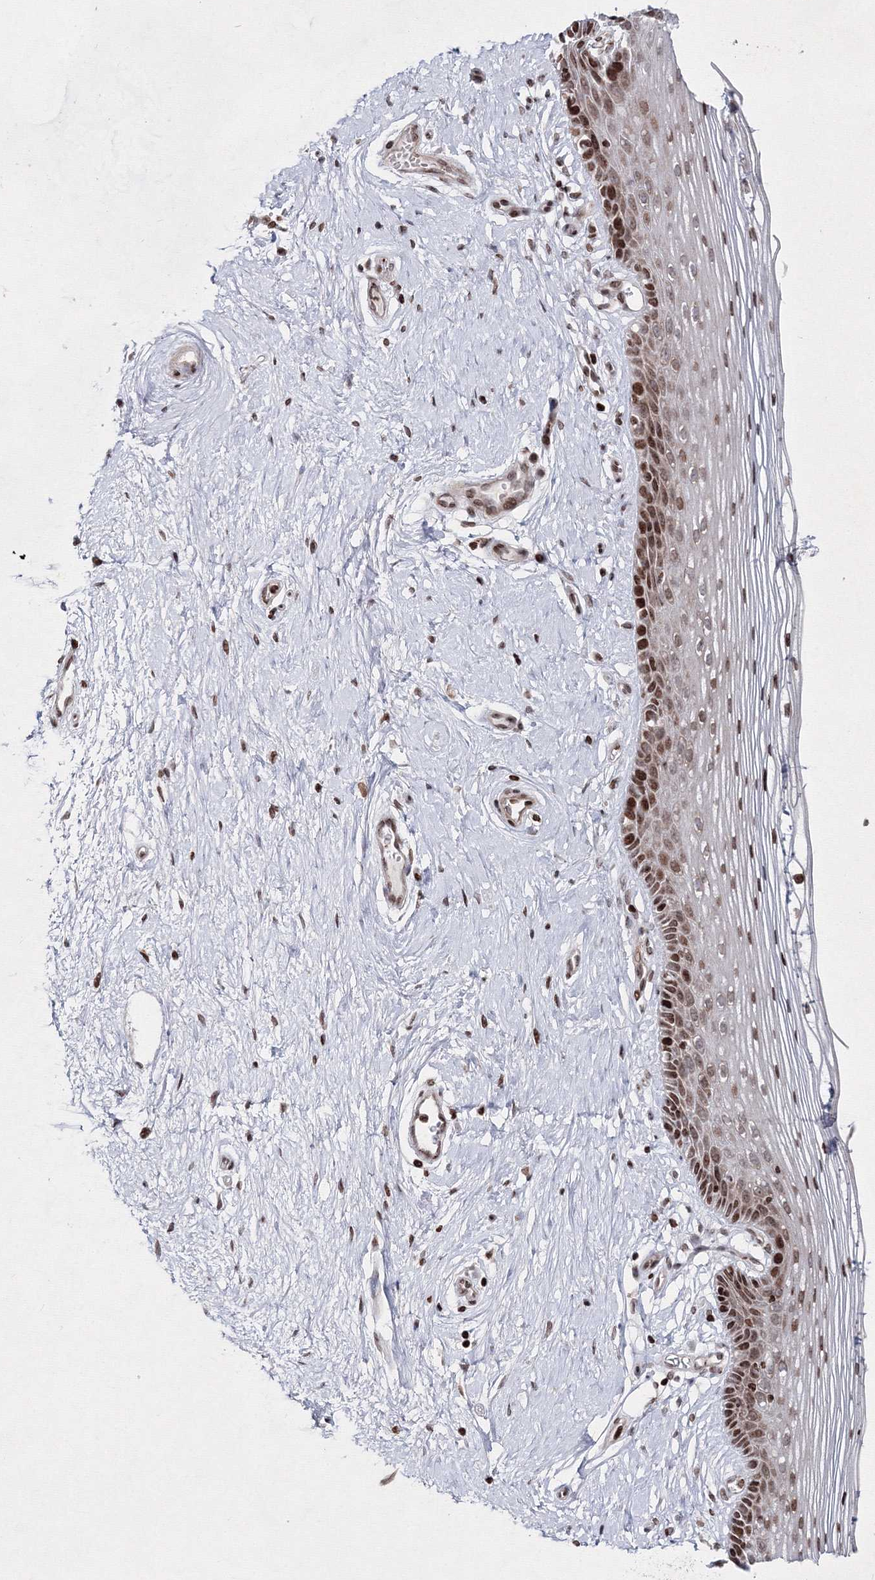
{"staining": {"intensity": "moderate", "quantity": ">75%", "location": "nuclear"}, "tissue": "vagina", "cell_type": "Squamous epithelial cells", "image_type": "normal", "snomed": [{"axis": "morphology", "description": "Normal tissue, NOS"}, {"axis": "topography", "description": "Vagina"}], "caption": "Immunohistochemical staining of benign human vagina displays >75% levels of moderate nuclear protein positivity in approximately >75% of squamous epithelial cells.", "gene": "SMIM29", "patient": {"sex": "female", "age": 46}}